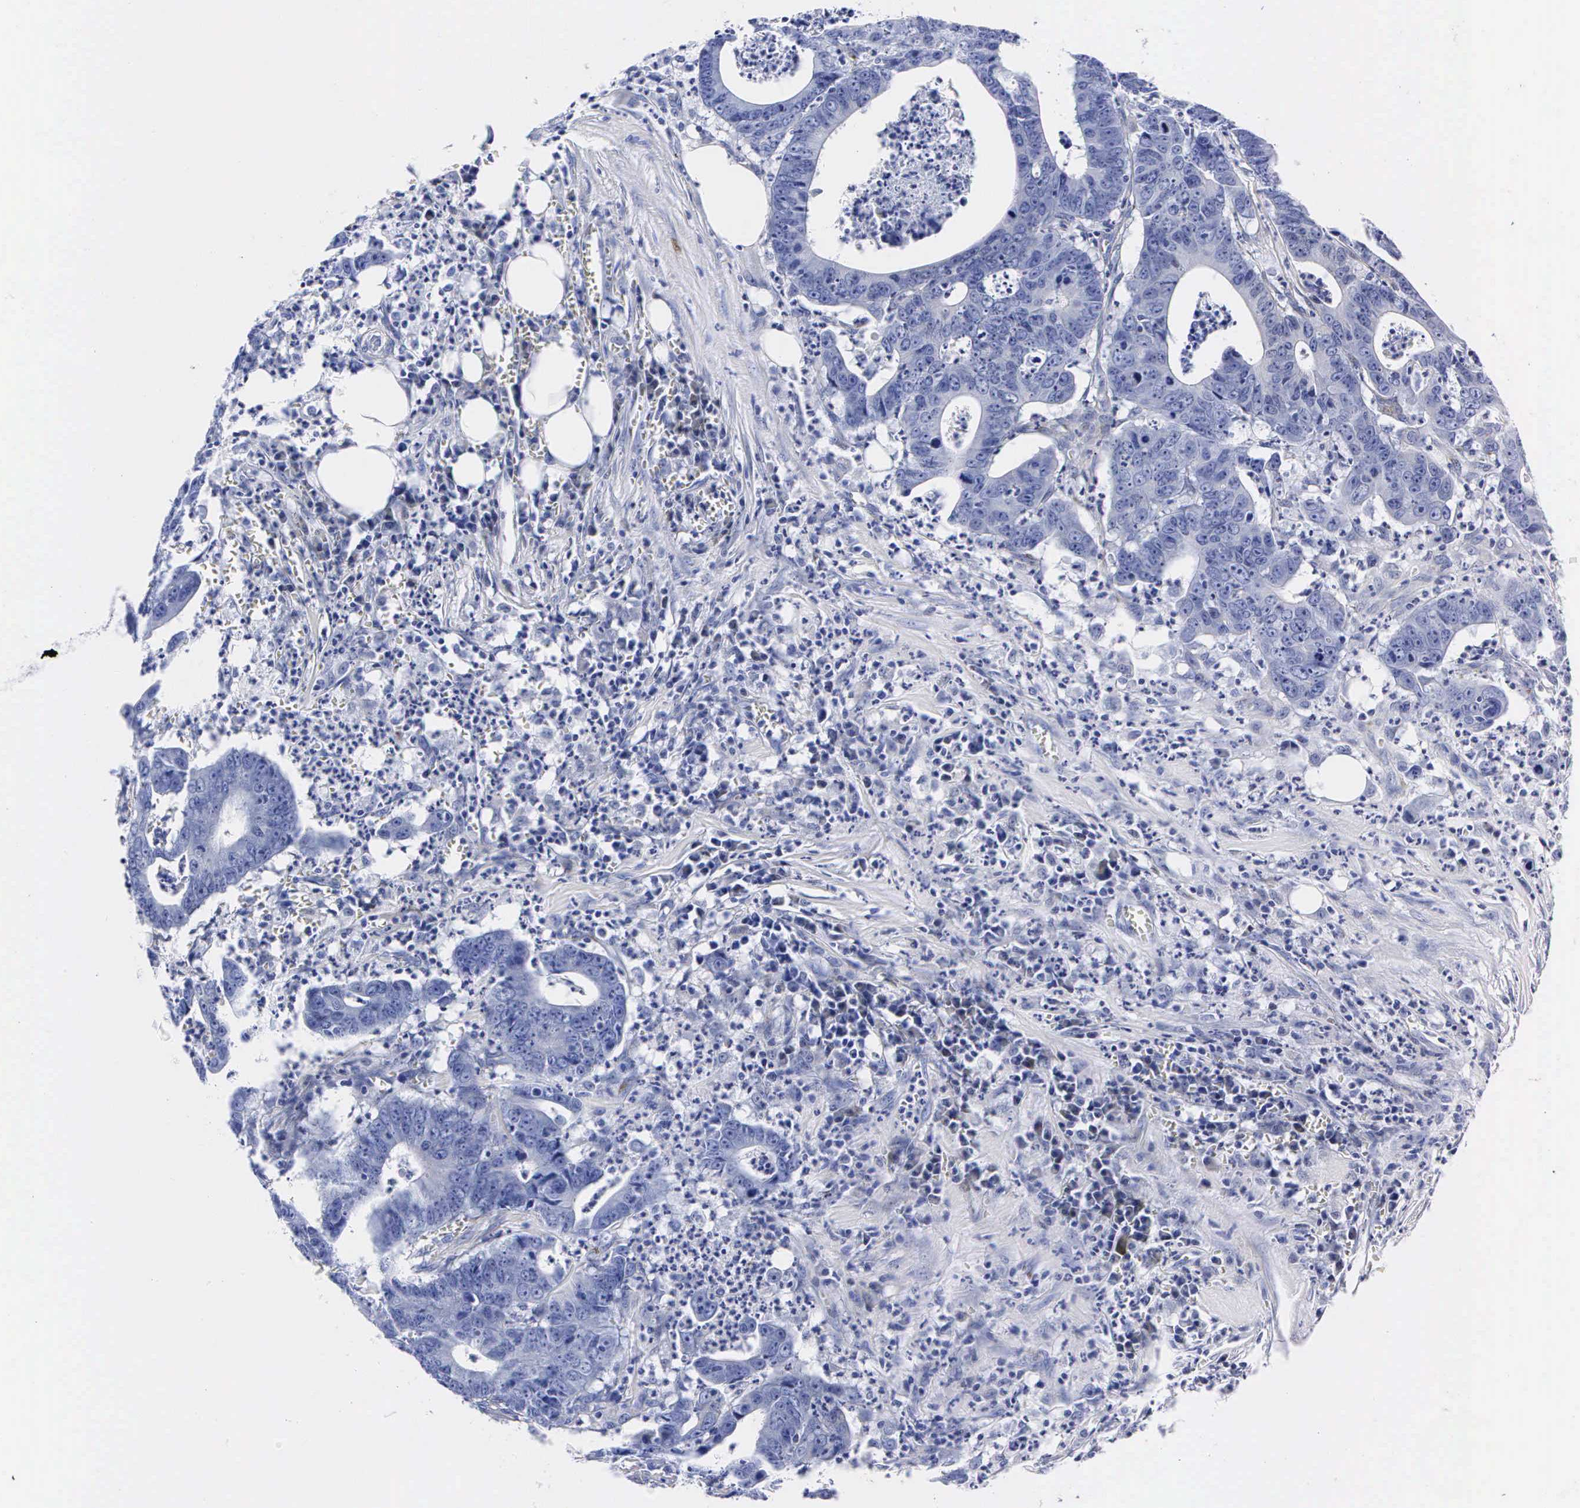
{"staining": {"intensity": "negative", "quantity": "none", "location": "none"}, "tissue": "colorectal cancer", "cell_type": "Tumor cells", "image_type": "cancer", "snomed": [{"axis": "morphology", "description": "Adenocarcinoma, NOS"}, {"axis": "topography", "description": "Colon"}], "caption": "There is no significant staining in tumor cells of adenocarcinoma (colorectal).", "gene": "ENO2", "patient": {"sex": "female", "age": 76}}